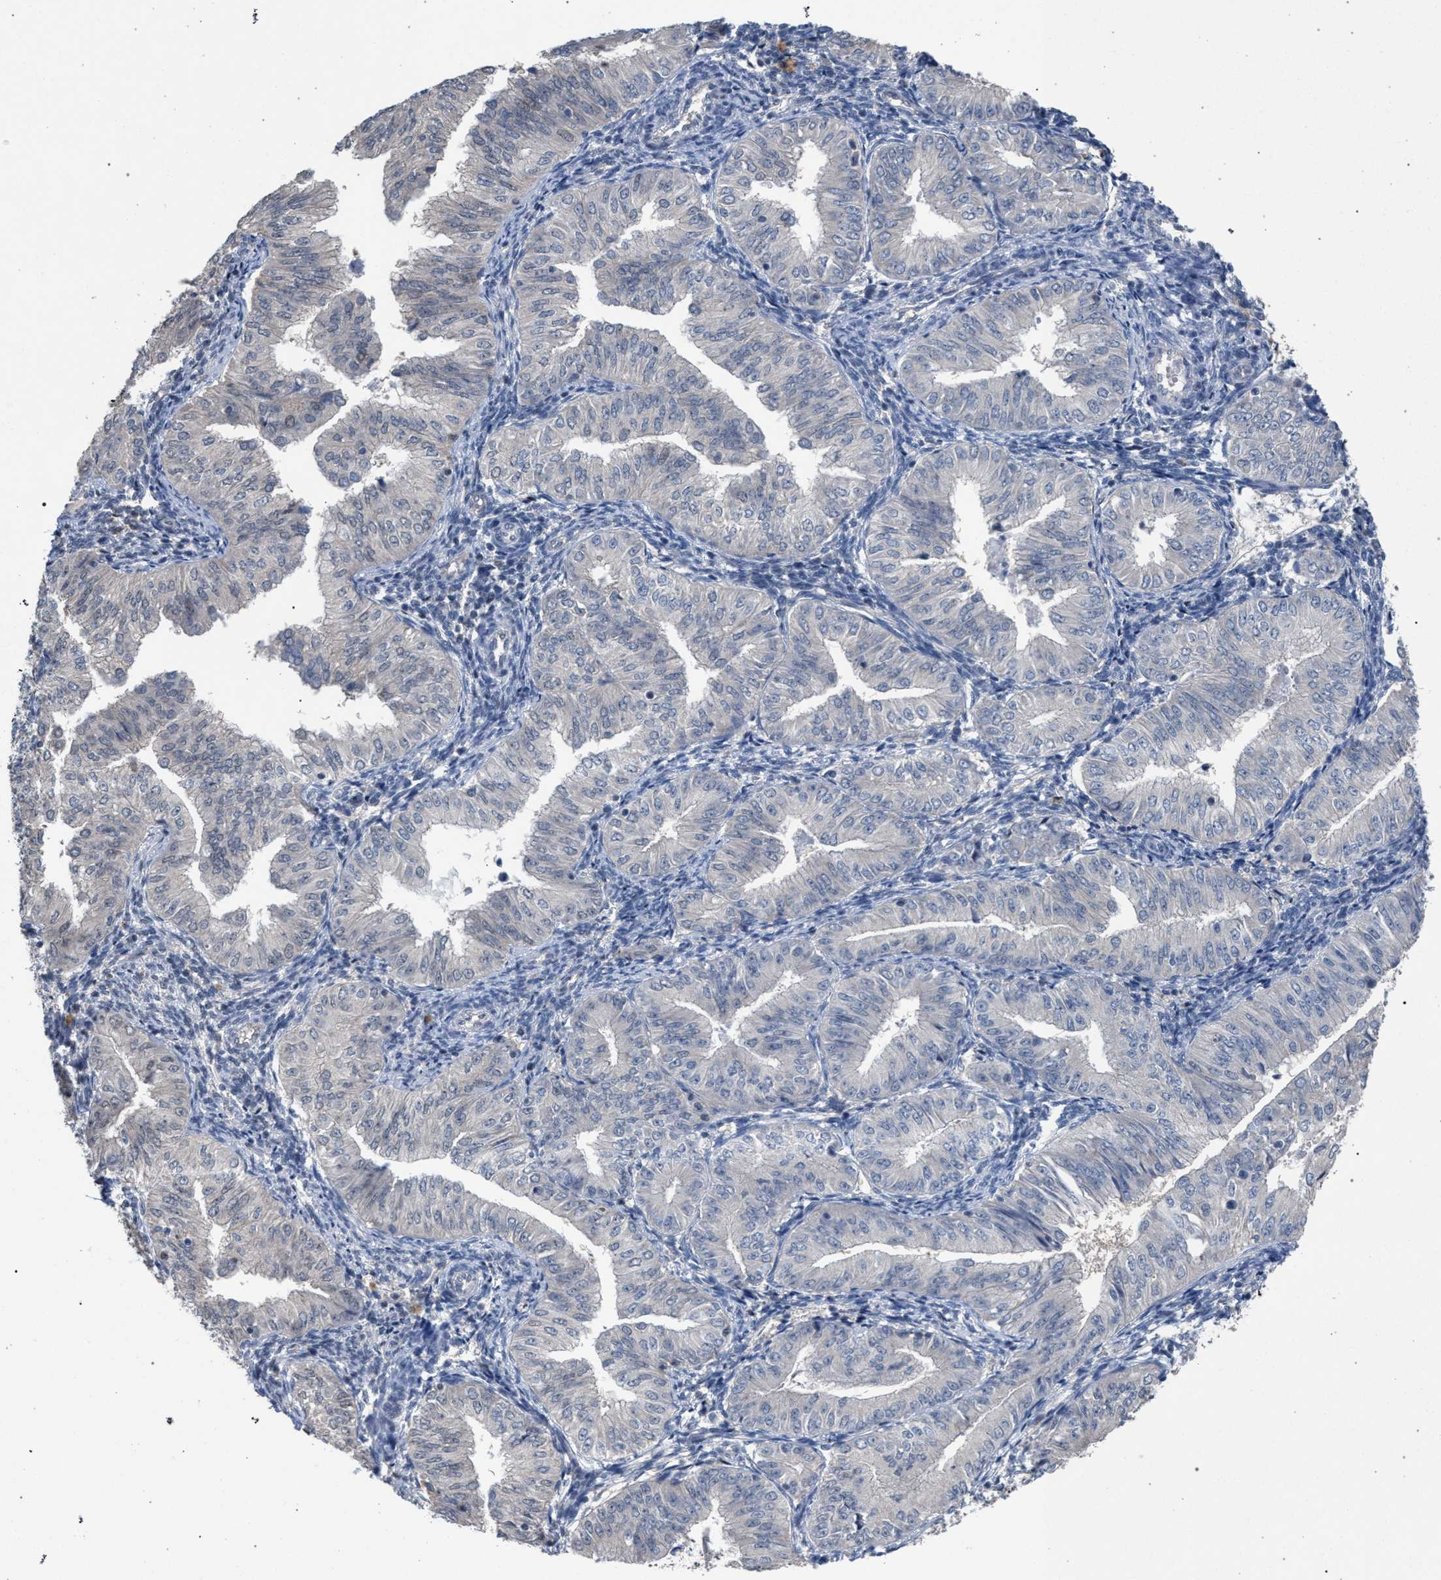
{"staining": {"intensity": "negative", "quantity": "none", "location": "none"}, "tissue": "endometrial cancer", "cell_type": "Tumor cells", "image_type": "cancer", "snomed": [{"axis": "morphology", "description": "Normal tissue, NOS"}, {"axis": "morphology", "description": "Adenocarcinoma, NOS"}, {"axis": "topography", "description": "Endometrium"}], "caption": "Immunohistochemistry photomicrograph of neoplastic tissue: adenocarcinoma (endometrial) stained with DAB (3,3'-diaminobenzidine) displays no significant protein staining in tumor cells.", "gene": "TECPR1", "patient": {"sex": "female", "age": 53}}